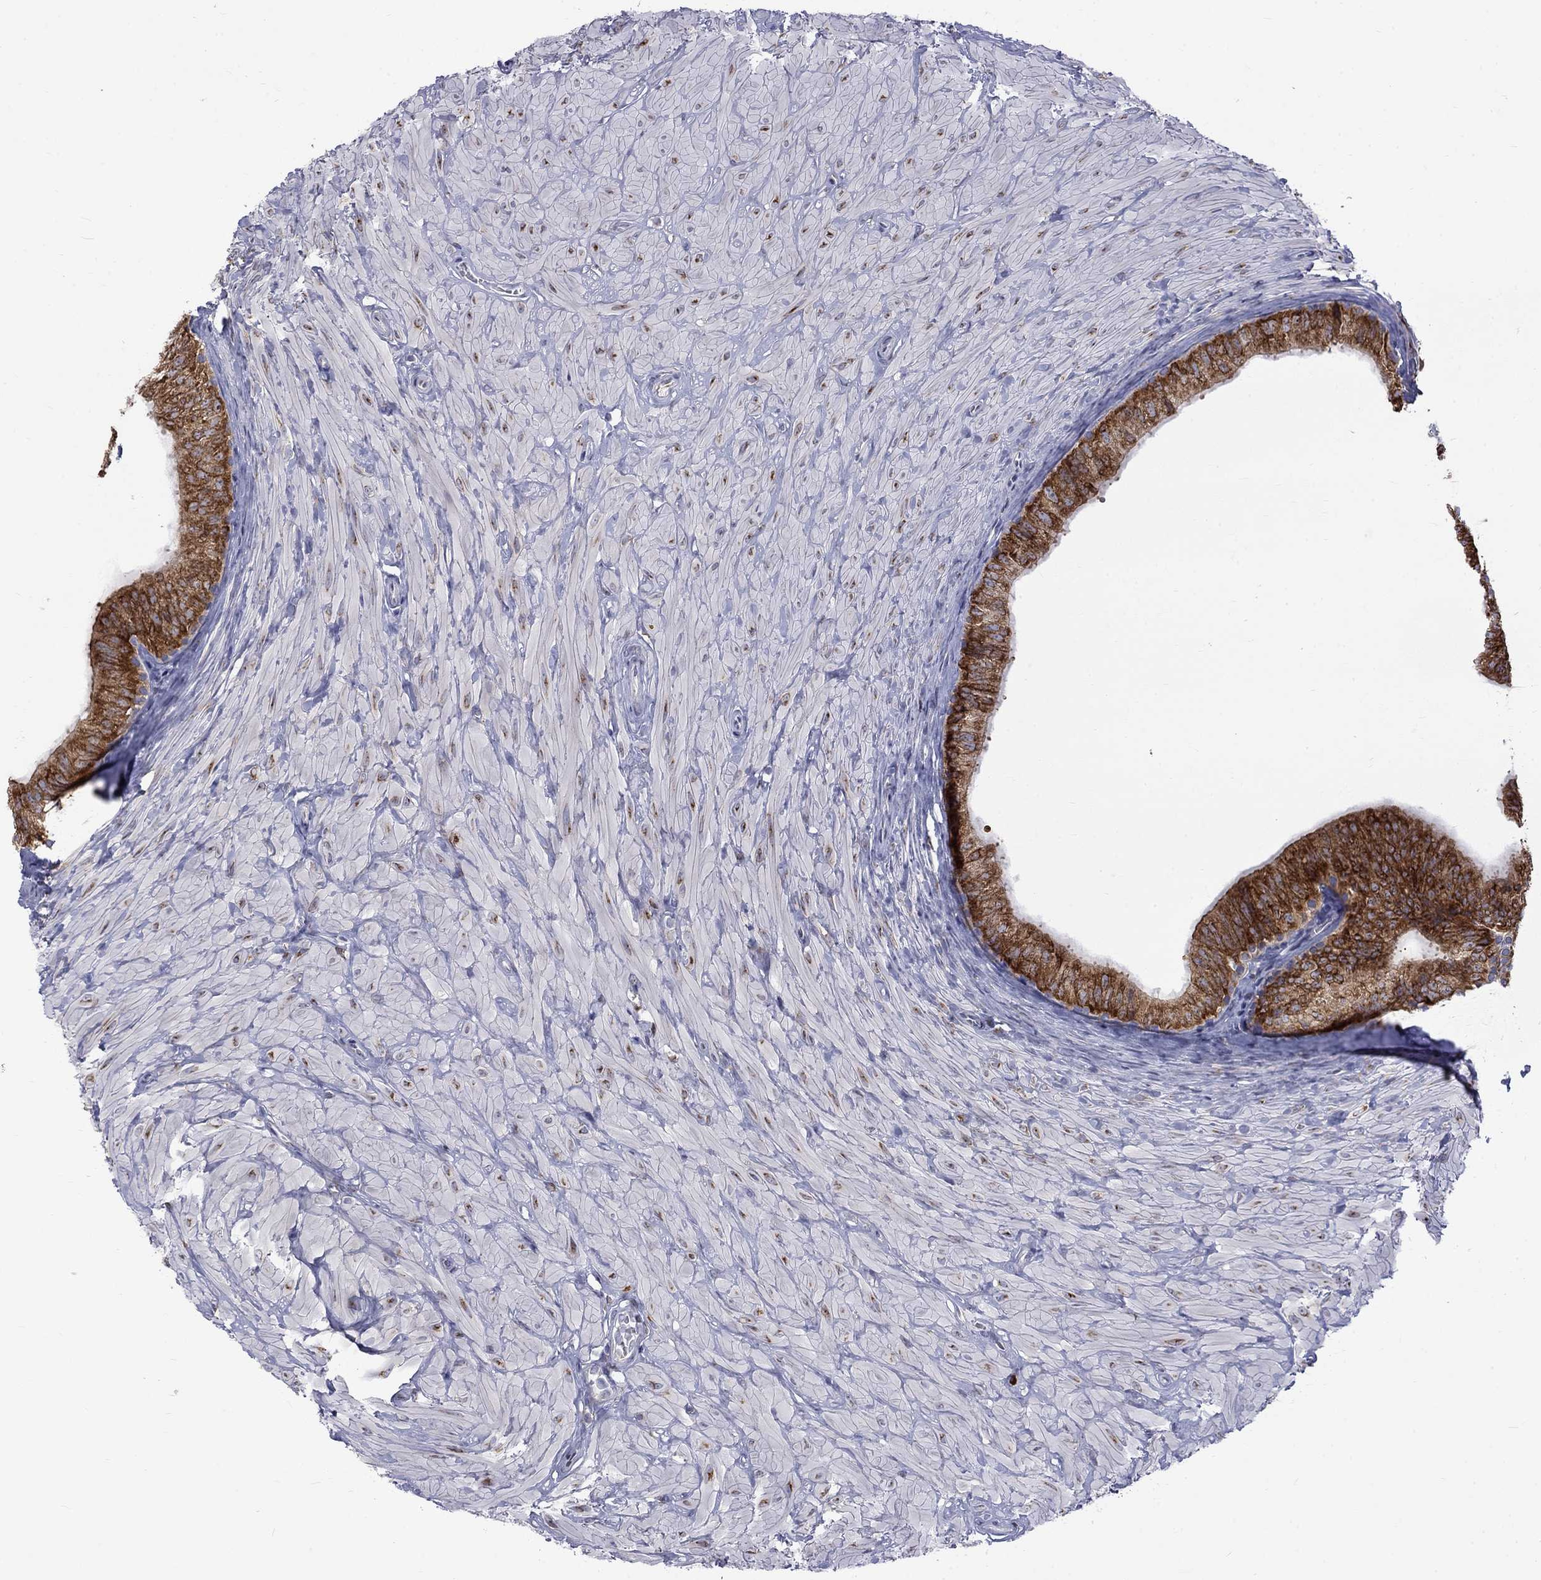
{"staining": {"intensity": "strong", "quantity": ">75%", "location": "cytoplasmic/membranous"}, "tissue": "epididymis", "cell_type": "Glandular cells", "image_type": "normal", "snomed": [{"axis": "morphology", "description": "Normal tissue, NOS"}, {"axis": "topography", "description": "Epididymis"}, {"axis": "topography", "description": "Vas deferens"}], "caption": "Protein expression by IHC exhibits strong cytoplasmic/membranous expression in approximately >75% of glandular cells in unremarkable epididymis.", "gene": "PABPC4", "patient": {"sex": "male", "age": 23}}